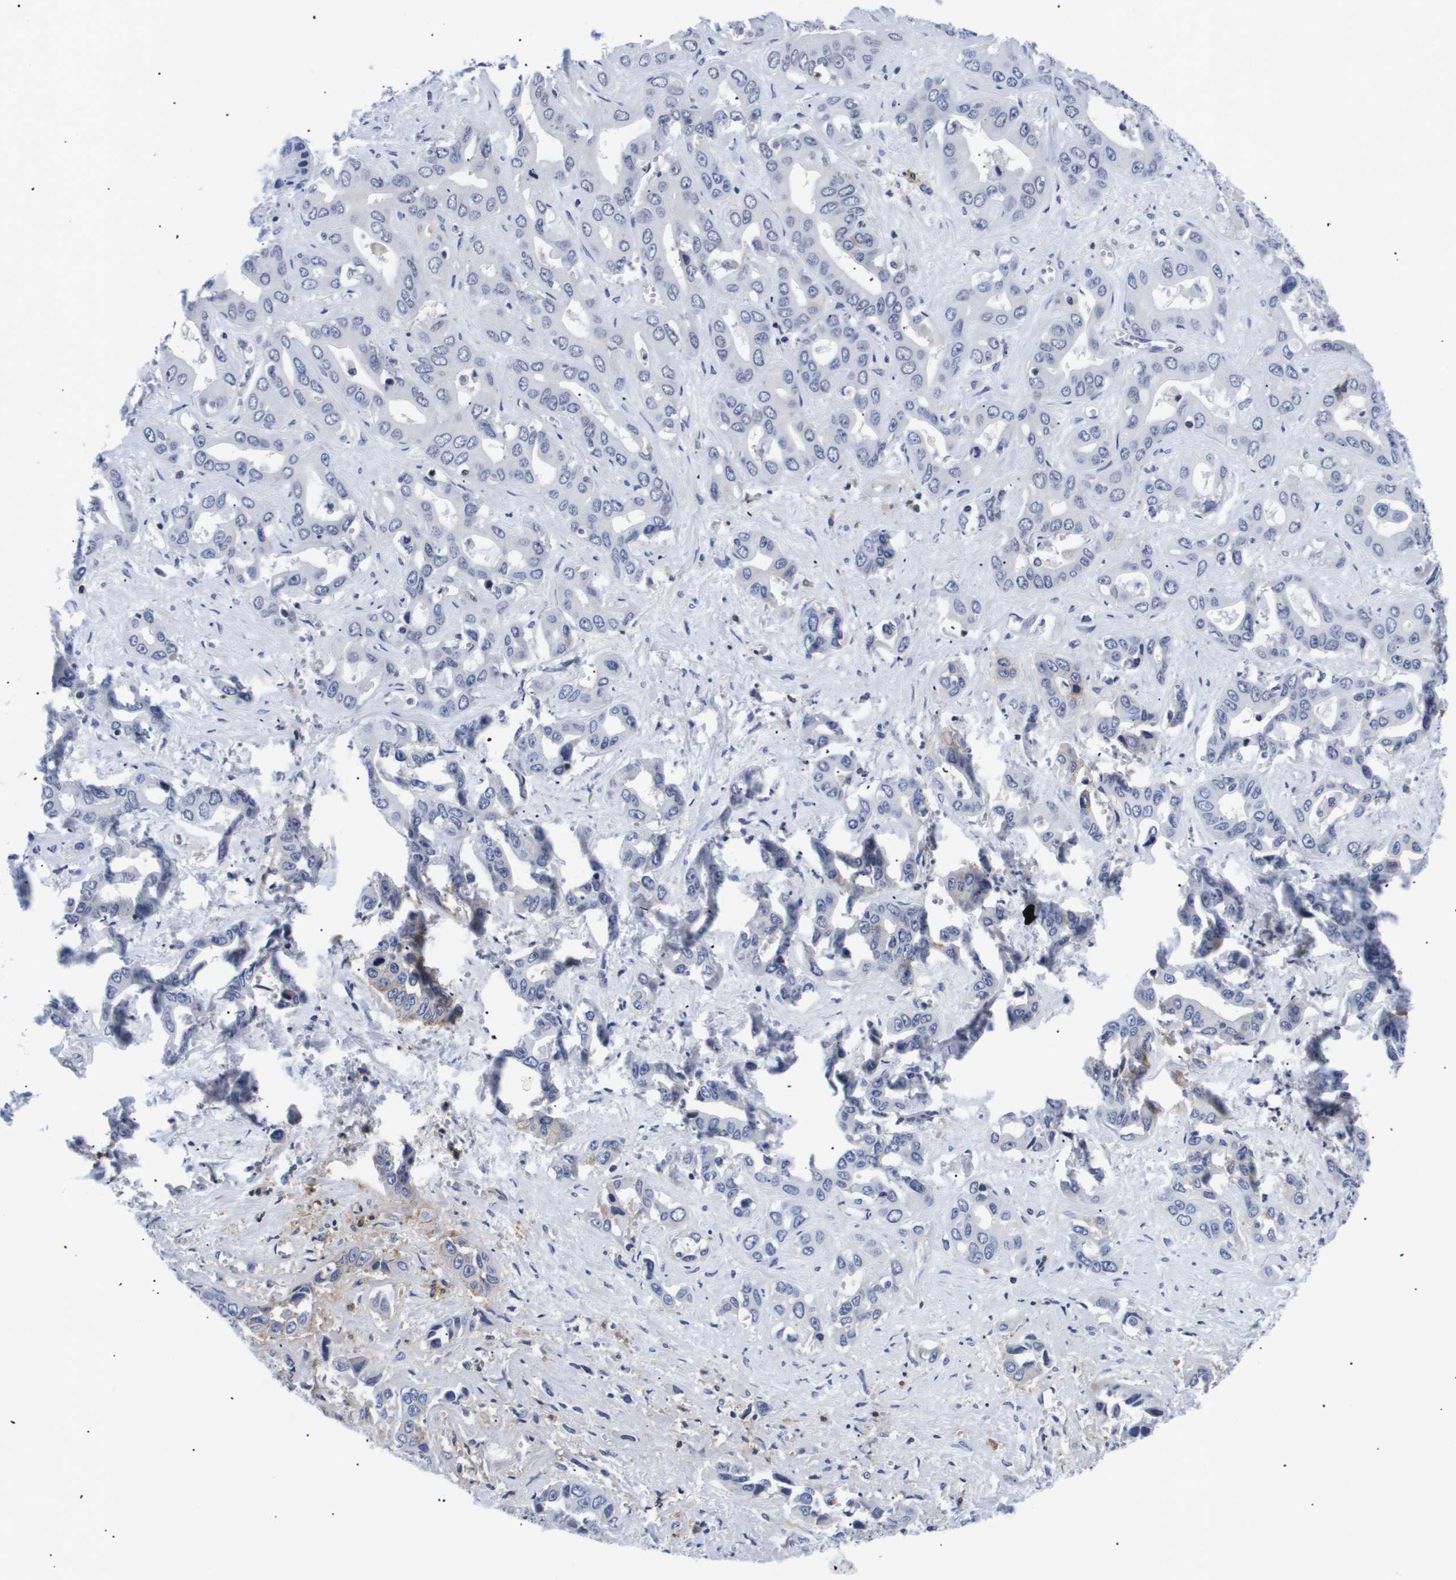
{"staining": {"intensity": "moderate", "quantity": "<25%", "location": "cytoplasmic/membranous"}, "tissue": "liver cancer", "cell_type": "Tumor cells", "image_type": "cancer", "snomed": [{"axis": "morphology", "description": "Cholangiocarcinoma"}, {"axis": "topography", "description": "Liver"}], "caption": "Liver cancer was stained to show a protein in brown. There is low levels of moderate cytoplasmic/membranous staining in approximately <25% of tumor cells. The protein is stained brown, and the nuclei are stained in blue (DAB IHC with brightfield microscopy, high magnification).", "gene": "SHD", "patient": {"sex": "female", "age": 52}}